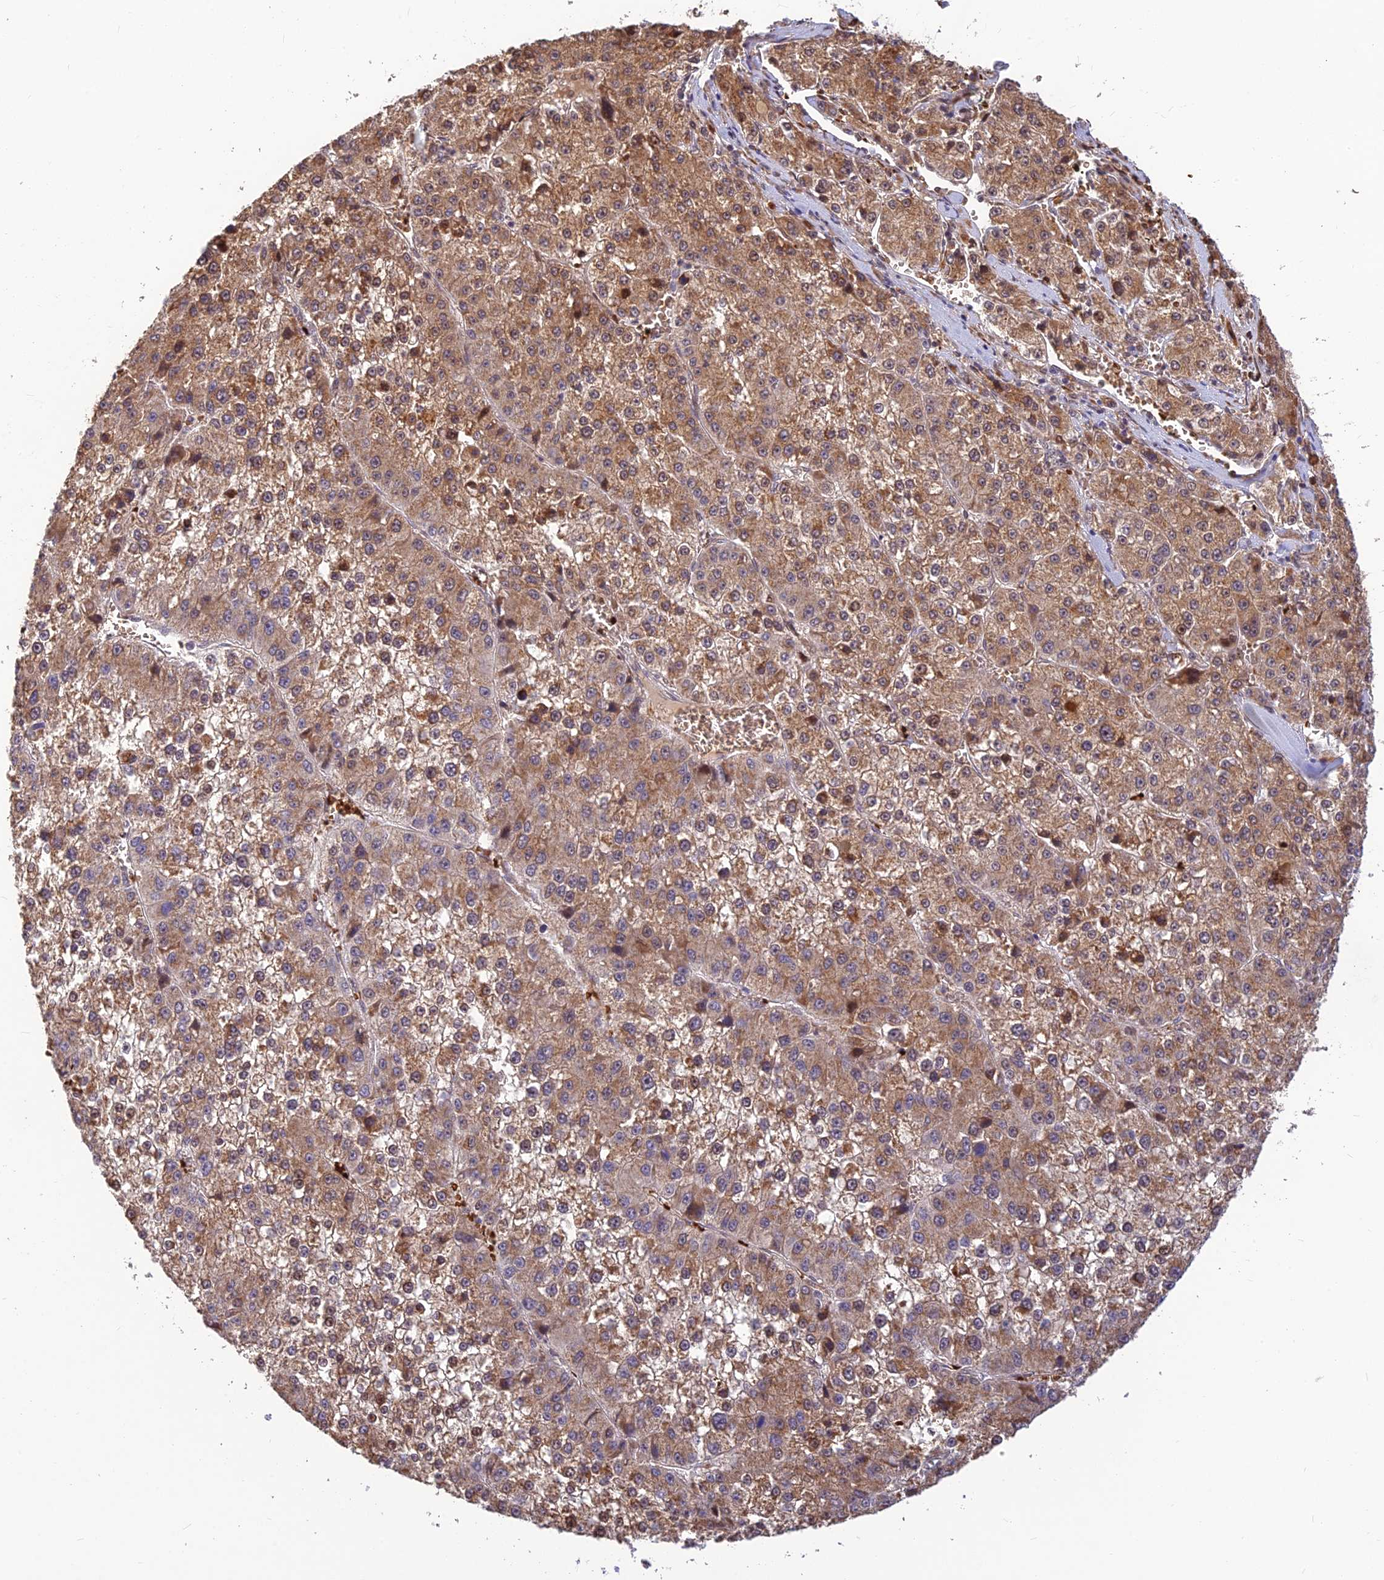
{"staining": {"intensity": "moderate", "quantity": ">75%", "location": "cytoplasmic/membranous"}, "tissue": "liver cancer", "cell_type": "Tumor cells", "image_type": "cancer", "snomed": [{"axis": "morphology", "description": "Carcinoma, Hepatocellular, NOS"}, {"axis": "topography", "description": "Liver"}], "caption": "Liver hepatocellular carcinoma tissue reveals moderate cytoplasmic/membranous expression in about >75% of tumor cells, visualized by immunohistochemistry. The staining was performed using DAB (3,3'-diaminobenzidine), with brown indicating positive protein expression. Nuclei are stained blue with hematoxylin.", "gene": "UFSP2", "patient": {"sex": "female", "age": 73}}